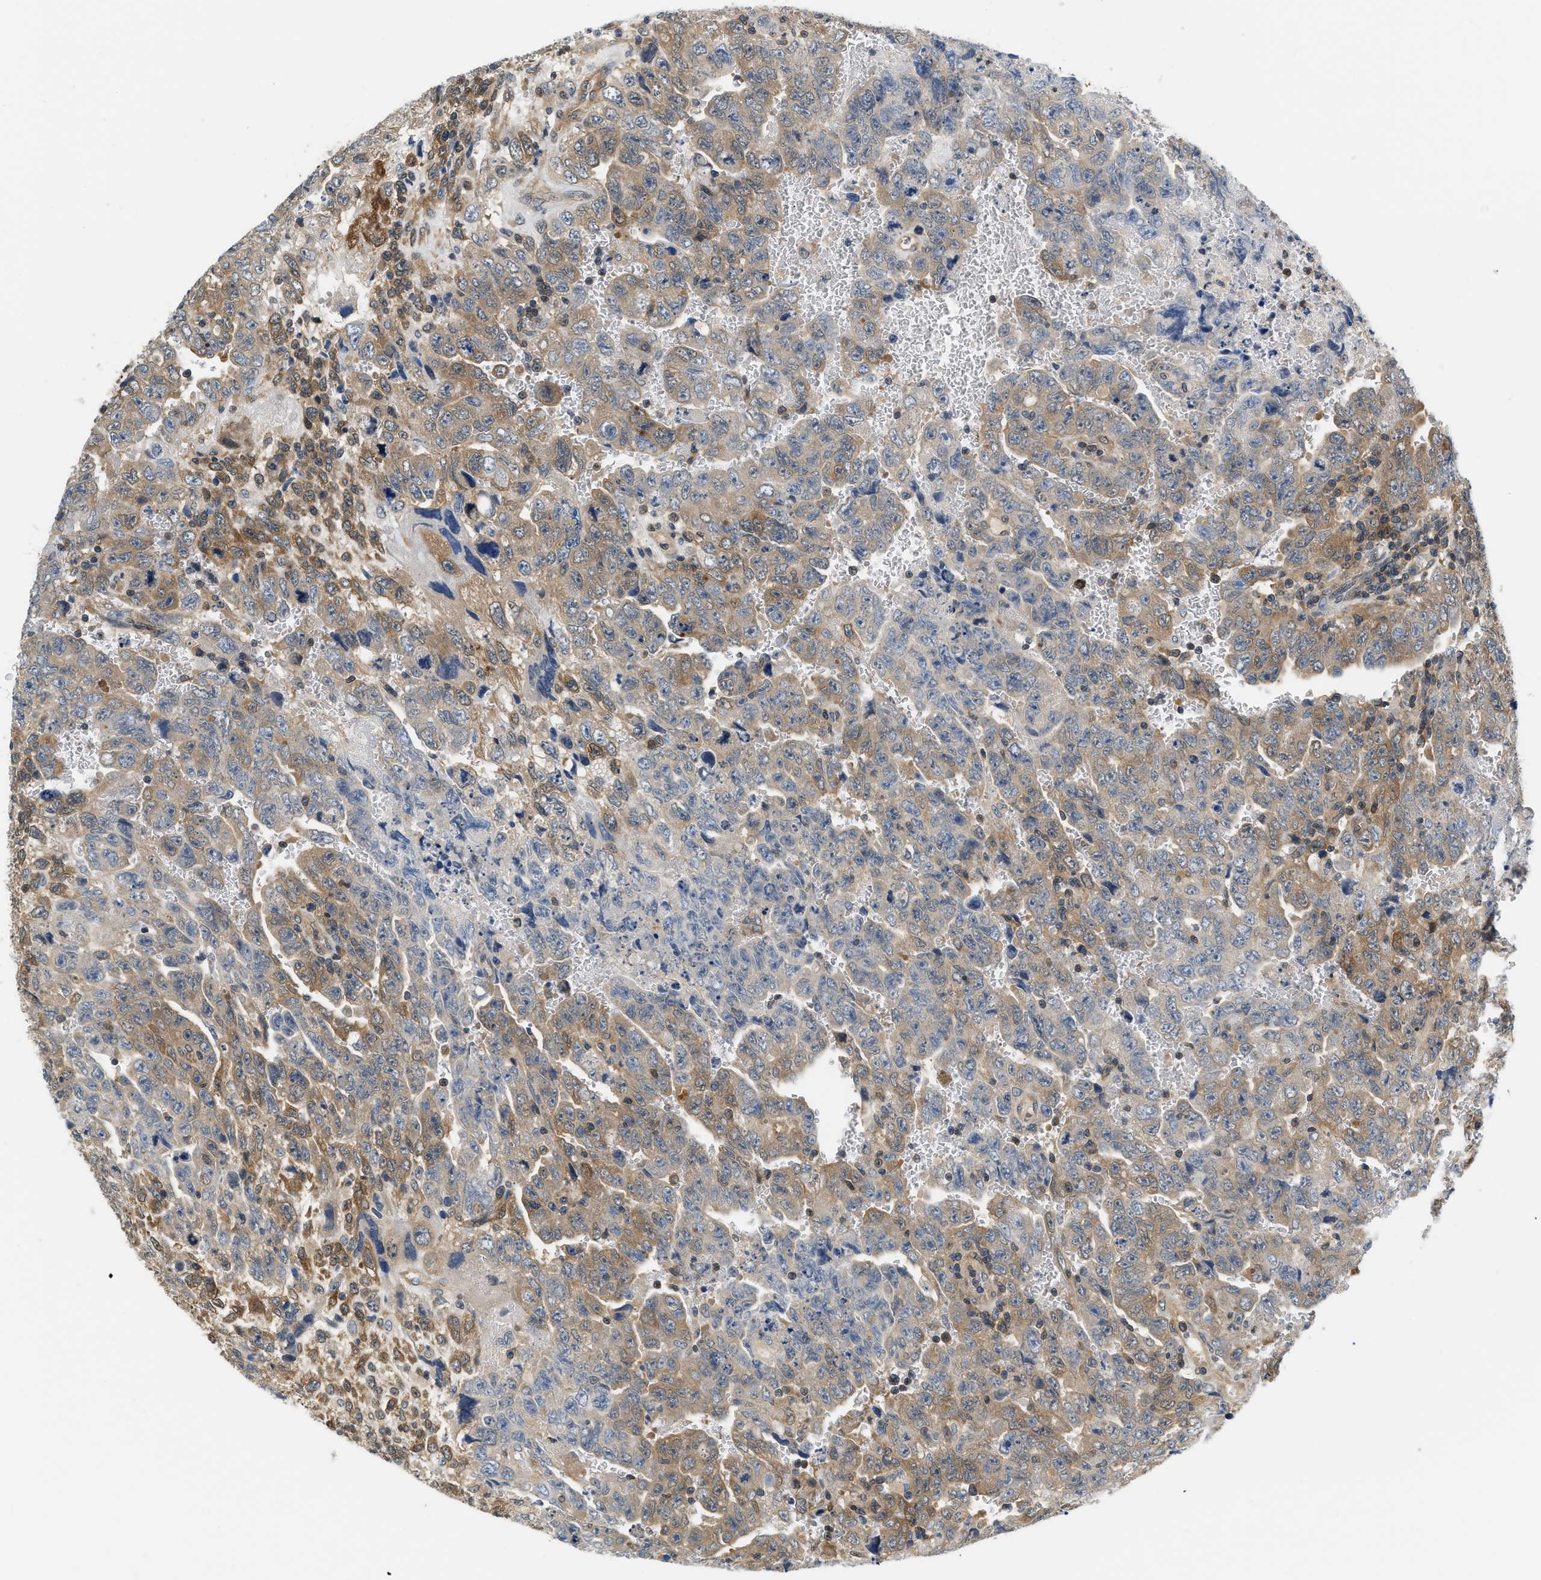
{"staining": {"intensity": "moderate", "quantity": ">75%", "location": "cytoplasmic/membranous"}, "tissue": "testis cancer", "cell_type": "Tumor cells", "image_type": "cancer", "snomed": [{"axis": "morphology", "description": "Carcinoma, Embryonal, NOS"}, {"axis": "topography", "description": "Testis"}], "caption": "A photomicrograph showing moderate cytoplasmic/membranous expression in about >75% of tumor cells in testis cancer (embryonal carcinoma), as visualized by brown immunohistochemical staining.", "gene": "EIF4EBP2", "patient": {"sex": "male", "age": 28}}